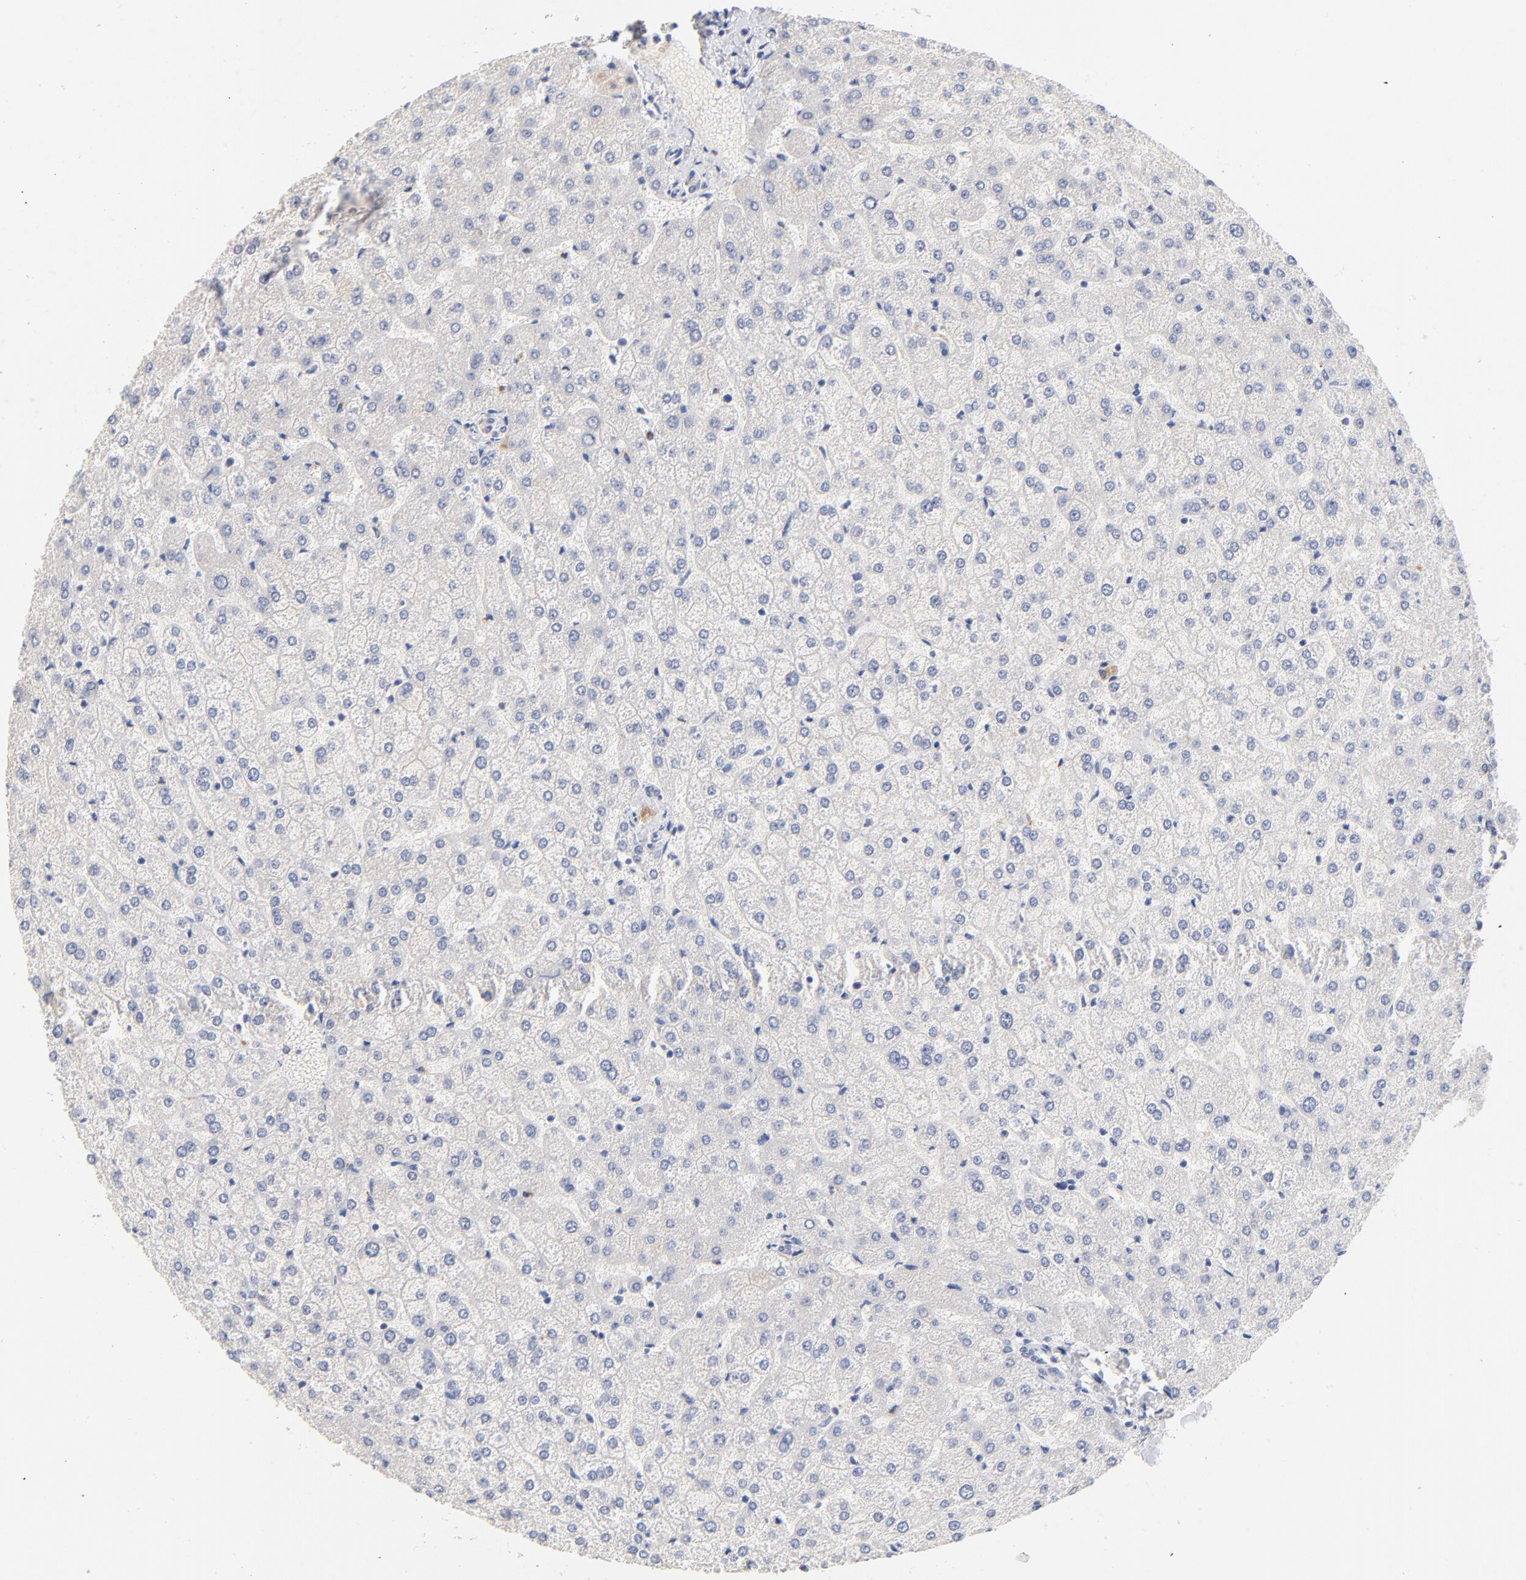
{"staining": {"intensity": "negative", "quantity": "none", "location": "none"}, "tissue": "liver", "cell_type": "Cholangiocytes", "image_type": "normal", "snomed": [{"axis": "morphology", "description": "Normal tissue, NOS"}, {"axis": "topography", "description": "Liver"}], "caption": "Cholangiocytes show no significant protein expression in unremarkable liver. (Stains: DAB (3,3'-diaminobenzidine) immunohistochemistry (IHC) with hematoxylin counter stain, Microscopy: brightfield microscopy at high magnification).", "gene": "ORC2", "patient": {"sex": "female", "age": 32}}